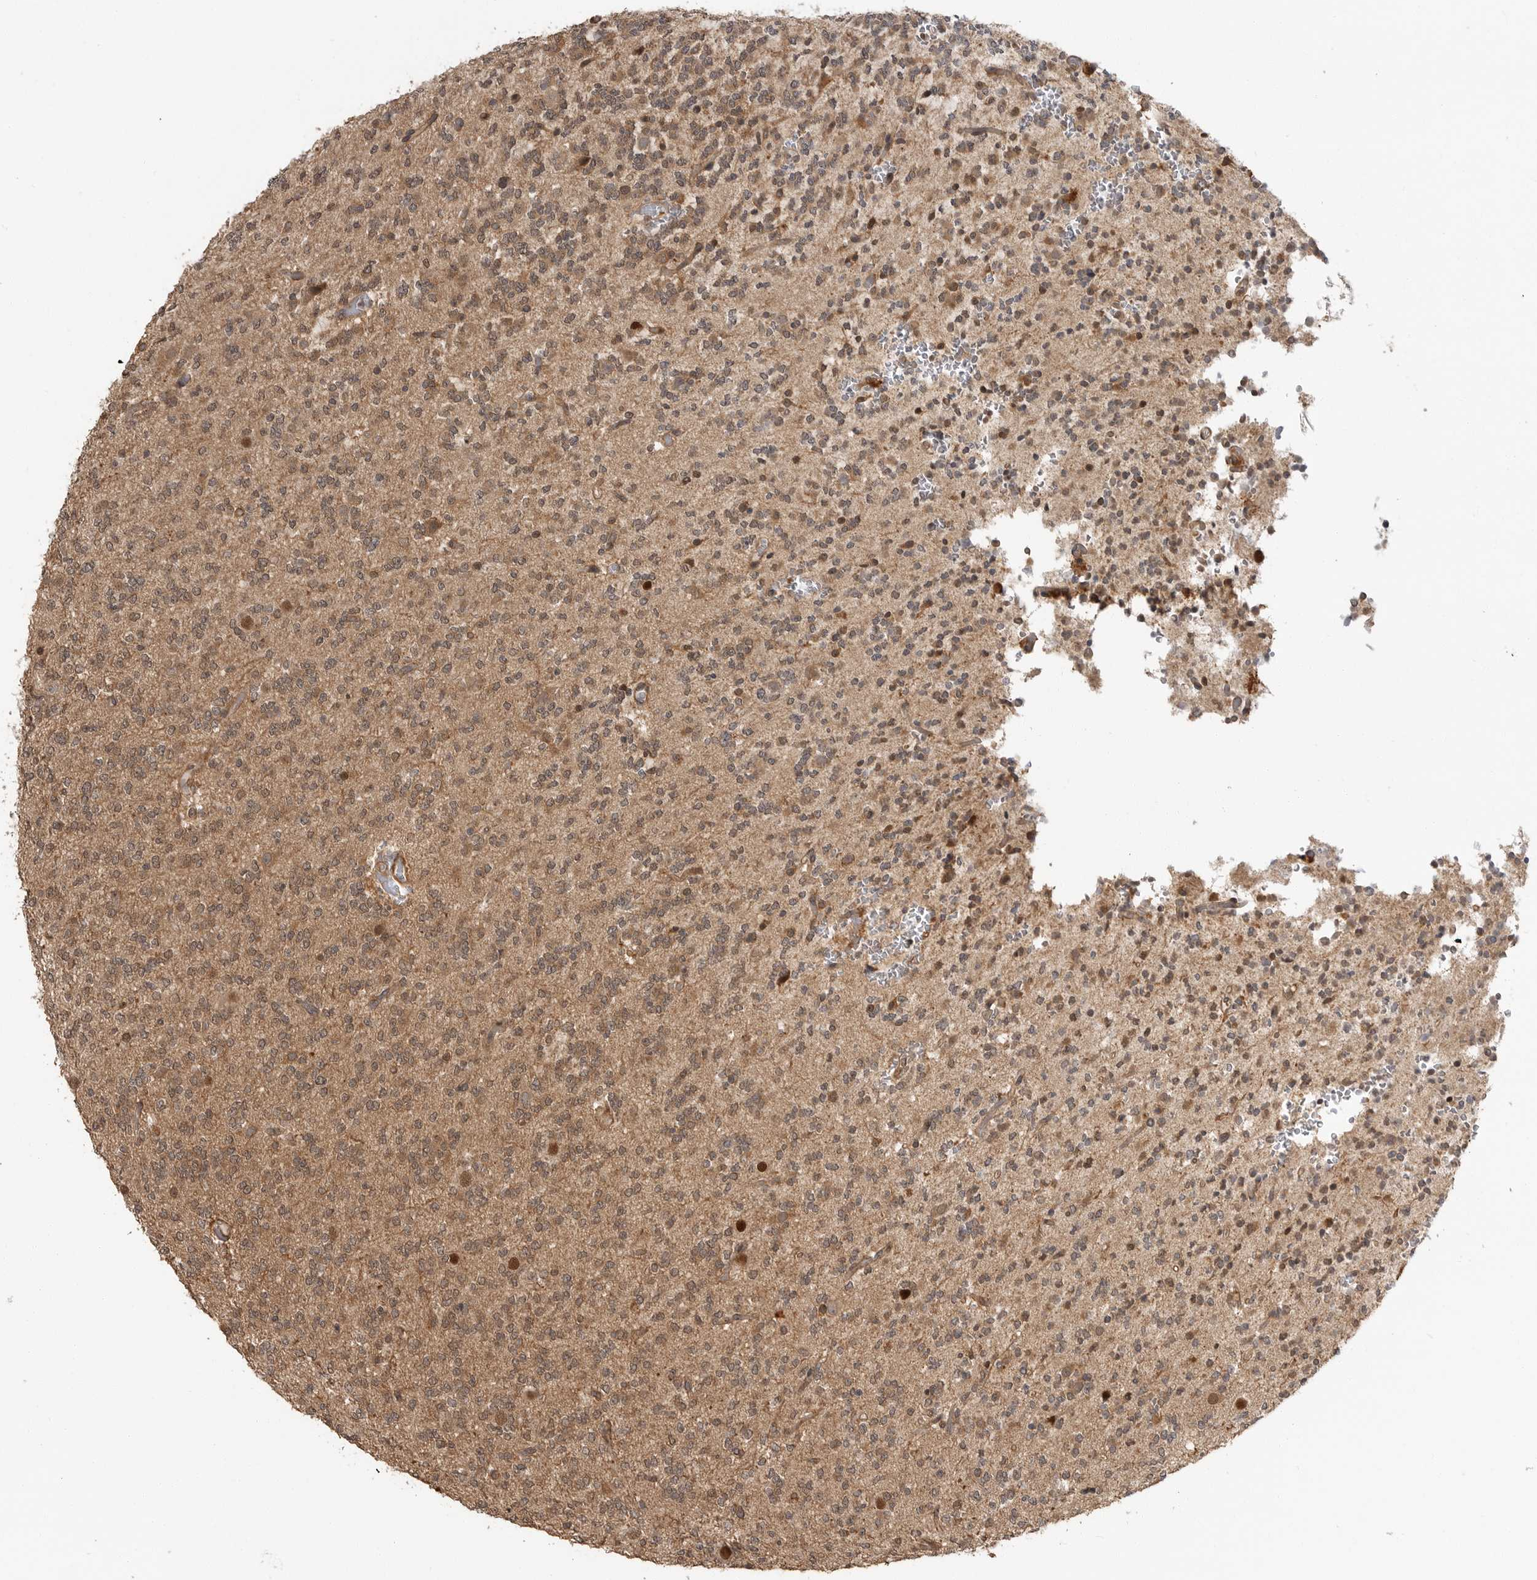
{"staining": {"intensity": "moderate", "quantity": ">75%", "location": "cytoplasmic/membranous,nuclear"}, "tissue": "glioma", "cell_type": "Tumor cells", "image_type": "cancer", "snomed": [{"axis": "morphology", "description": "Glioma, malignant, Low grade"}, {"axis": "topography", "description": "Brain"}], "caption": "An image showing moderate cytoplasmic/membranous and nuclear staining in about >75% of tumor cells in malignant glioma (low-grade), as visualized by brown immunohistochemical staining.", "gene": "ERN1", "patient": {"sex": "male", "age": 38}}